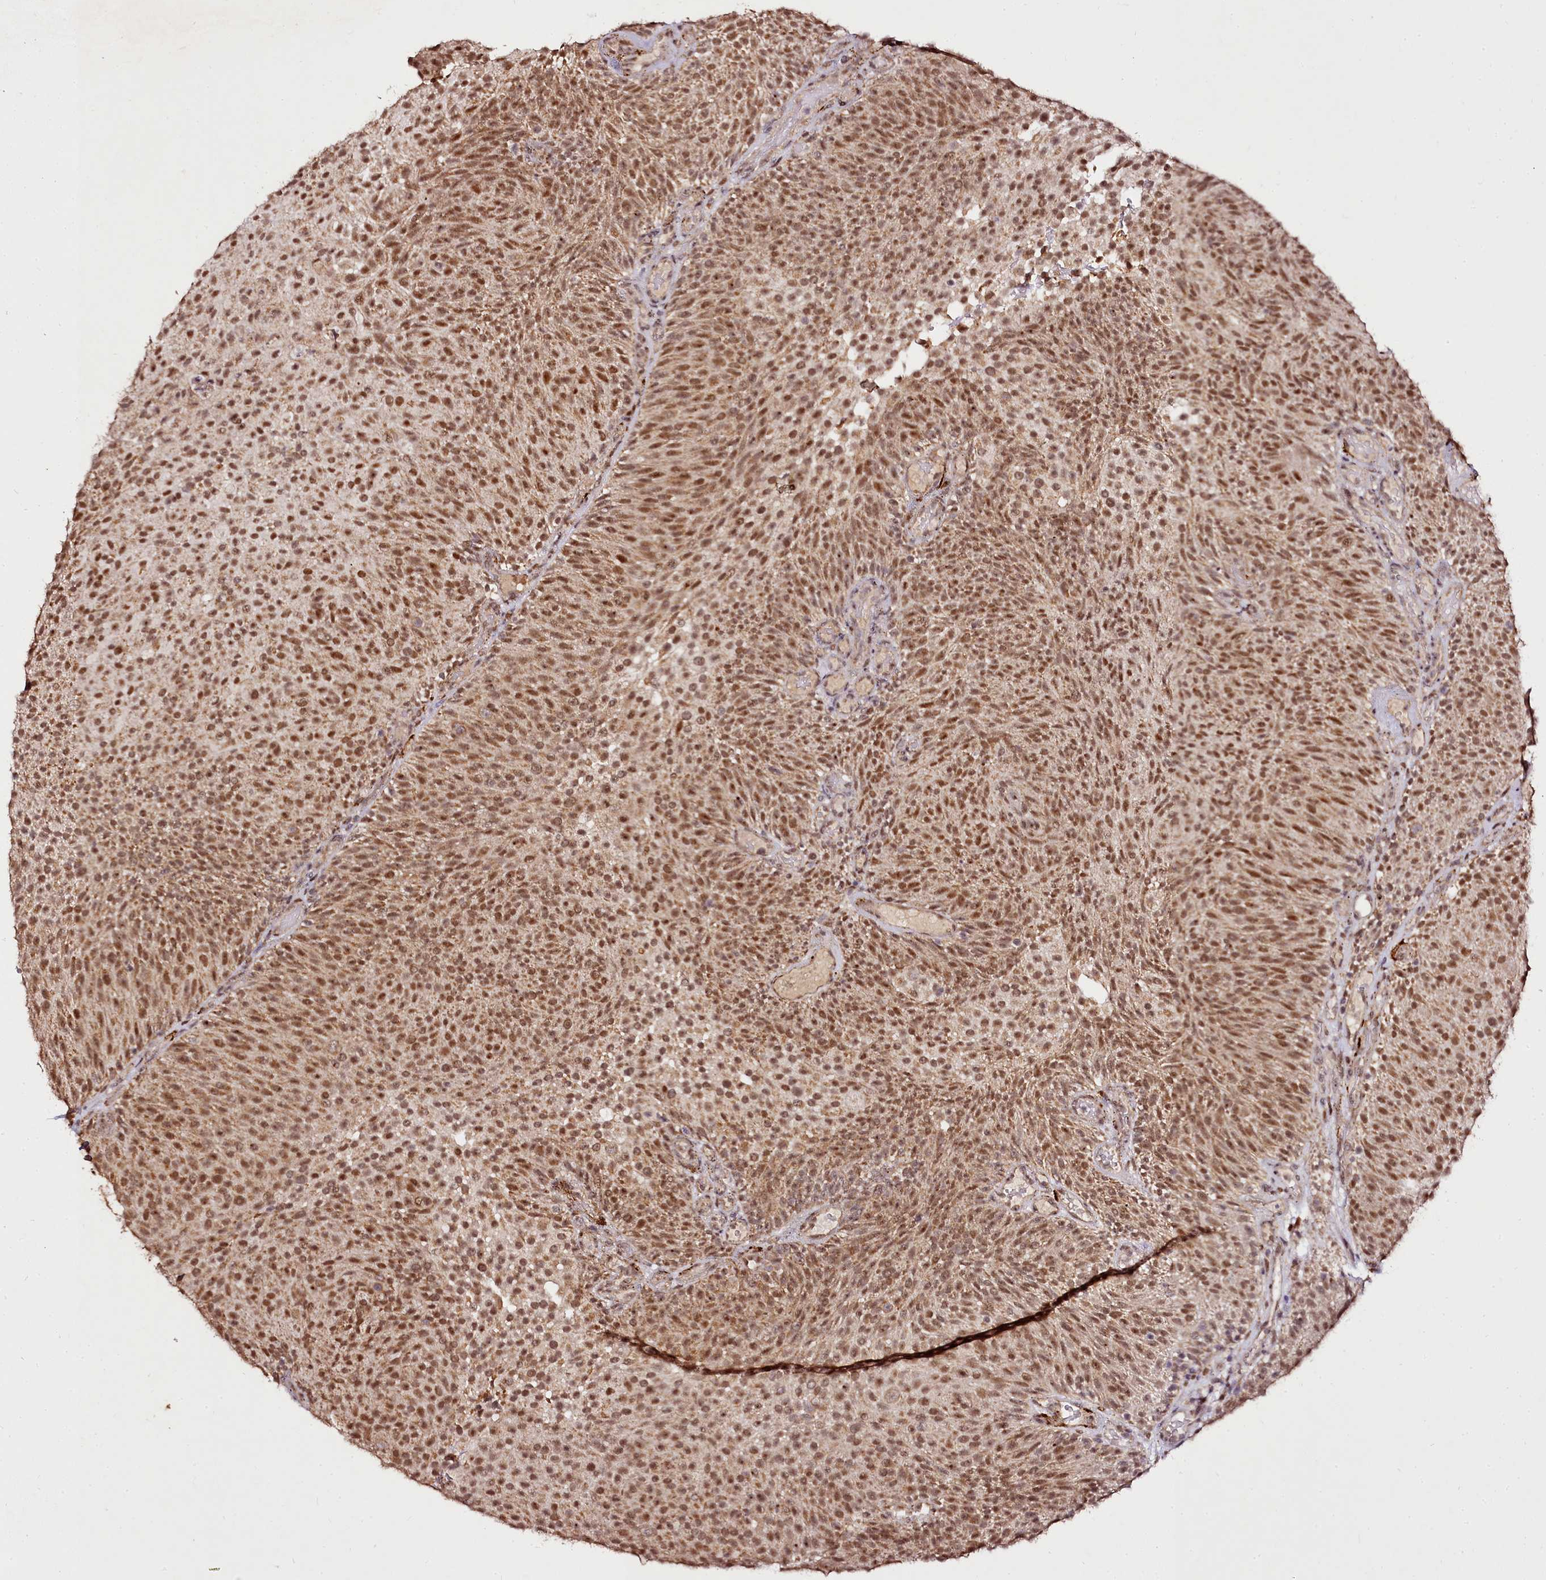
{"staining": {"intensity": "moderate", "quantity": ">75%", "location": "nuclear"}, "tissue": "urothelial cancer", "cell_type": "Tumor cells", "image_type": "cancer", "snomed": [{"axis": "morphology", "description": "Urothelial carcinoma, Low grade"}, {"axis": "topography", "description": "Urinary bladder"}], "caption": "Urothelial cancer stained with immunohistochemistry reveals moderate nuclear positivity in approximately >75% of tumor cells.", "gene": "EDIL3", "patient": {"sex": "male", "age": 78}}